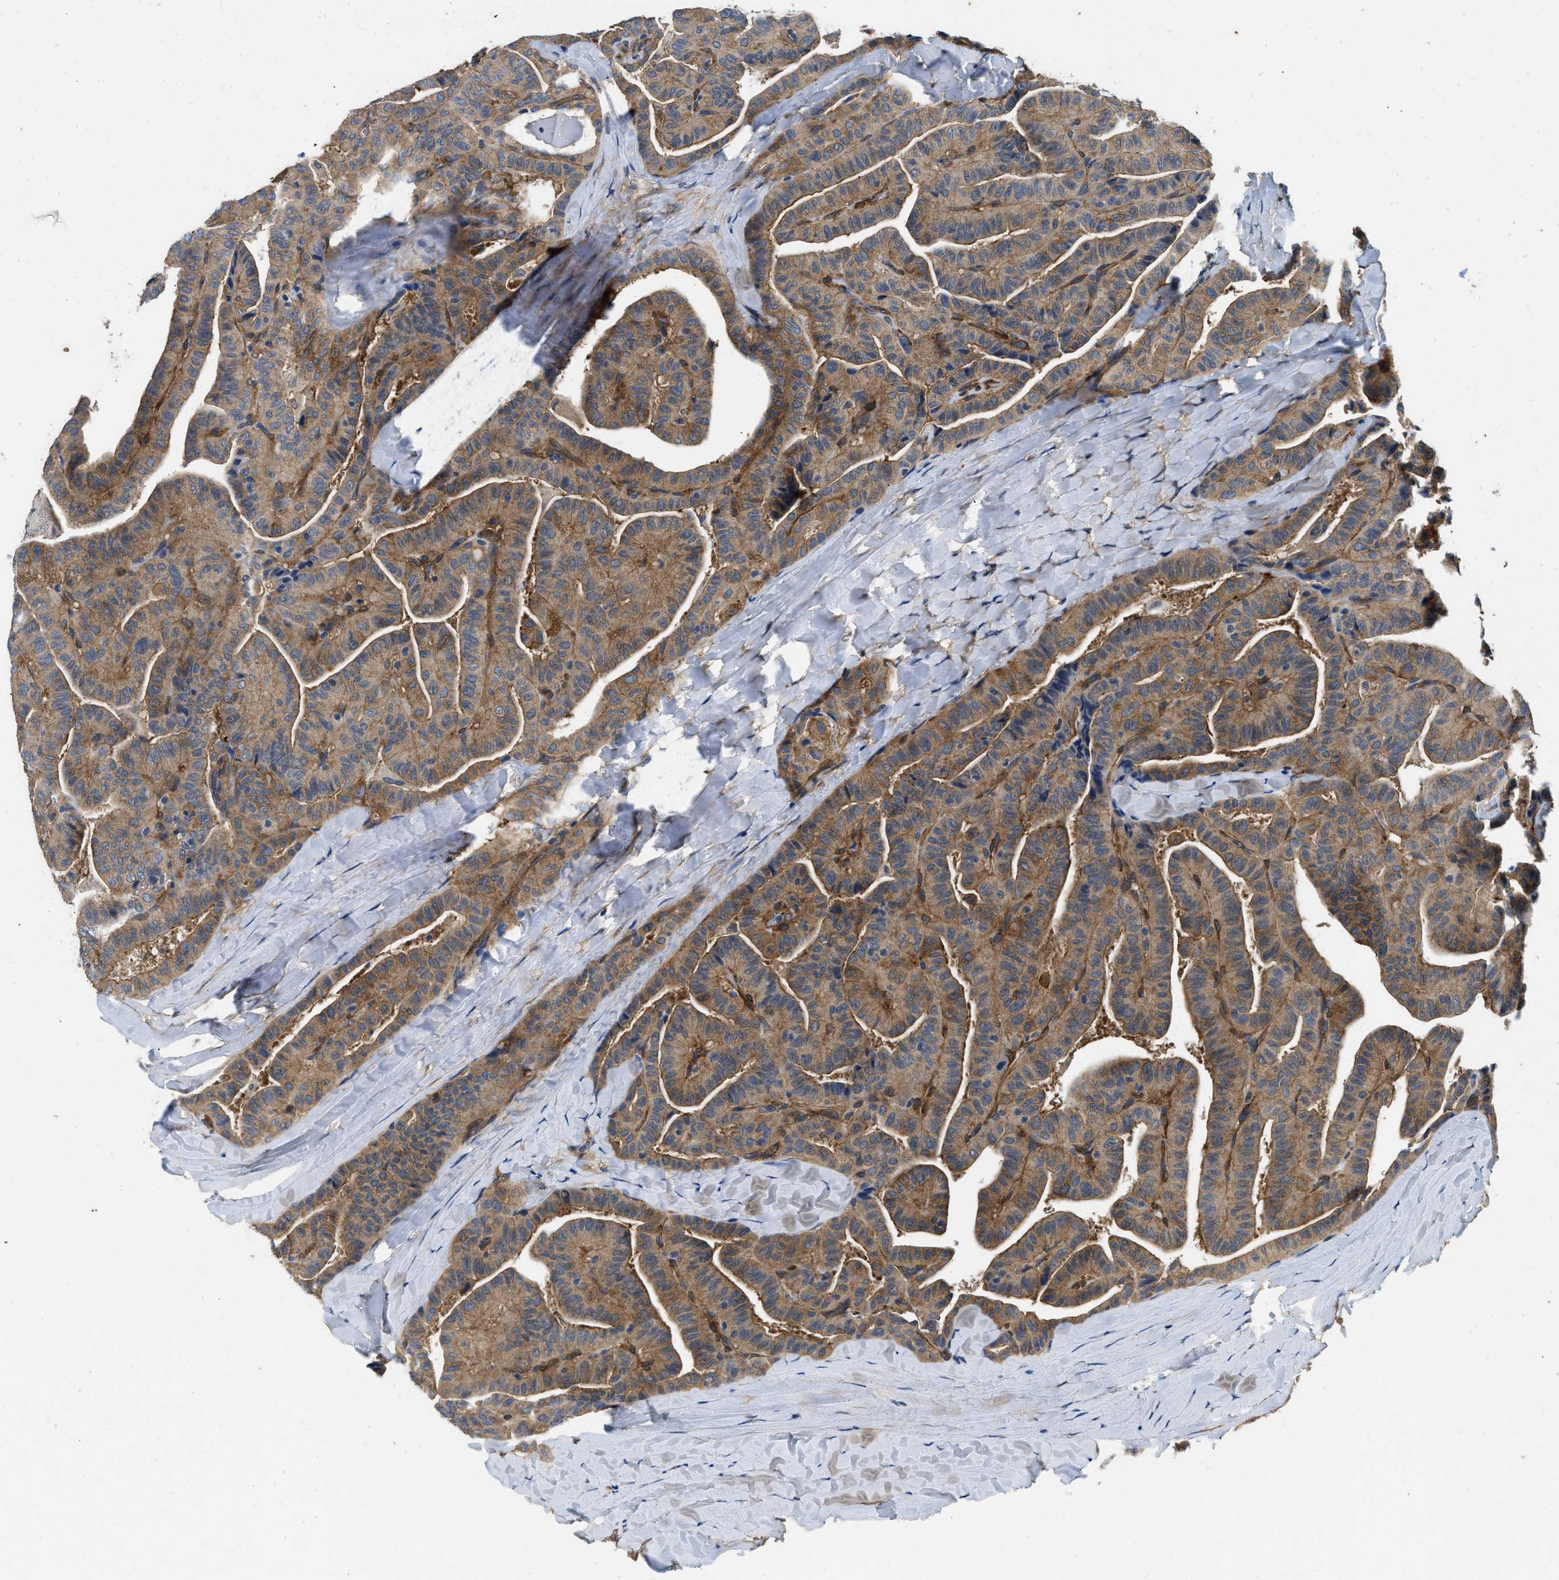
{"staining": {"intensity": "moderate", "quantity": ">75%", "location": "cytoplasmic/membranous"}, "tissue": "thyroid cancer", "cell_type": "Tumor cells", "image_type": "cancer", "snomed": [{"axis": "morphology", "description": "Papillary adenocarcinoma, NOS"}, {"axis": "topography", "description": "Thyroid gland"}], "caption": "Approximately >75% of tumor cells in papillary adenocarcinoma (thyroid) exhibit moderate cytoplasmic/membranous protein staining as visualized by brown immunohistochemical staining.", "gene": "RAPH1", "patient": {"sex": "male", "age": 77}}